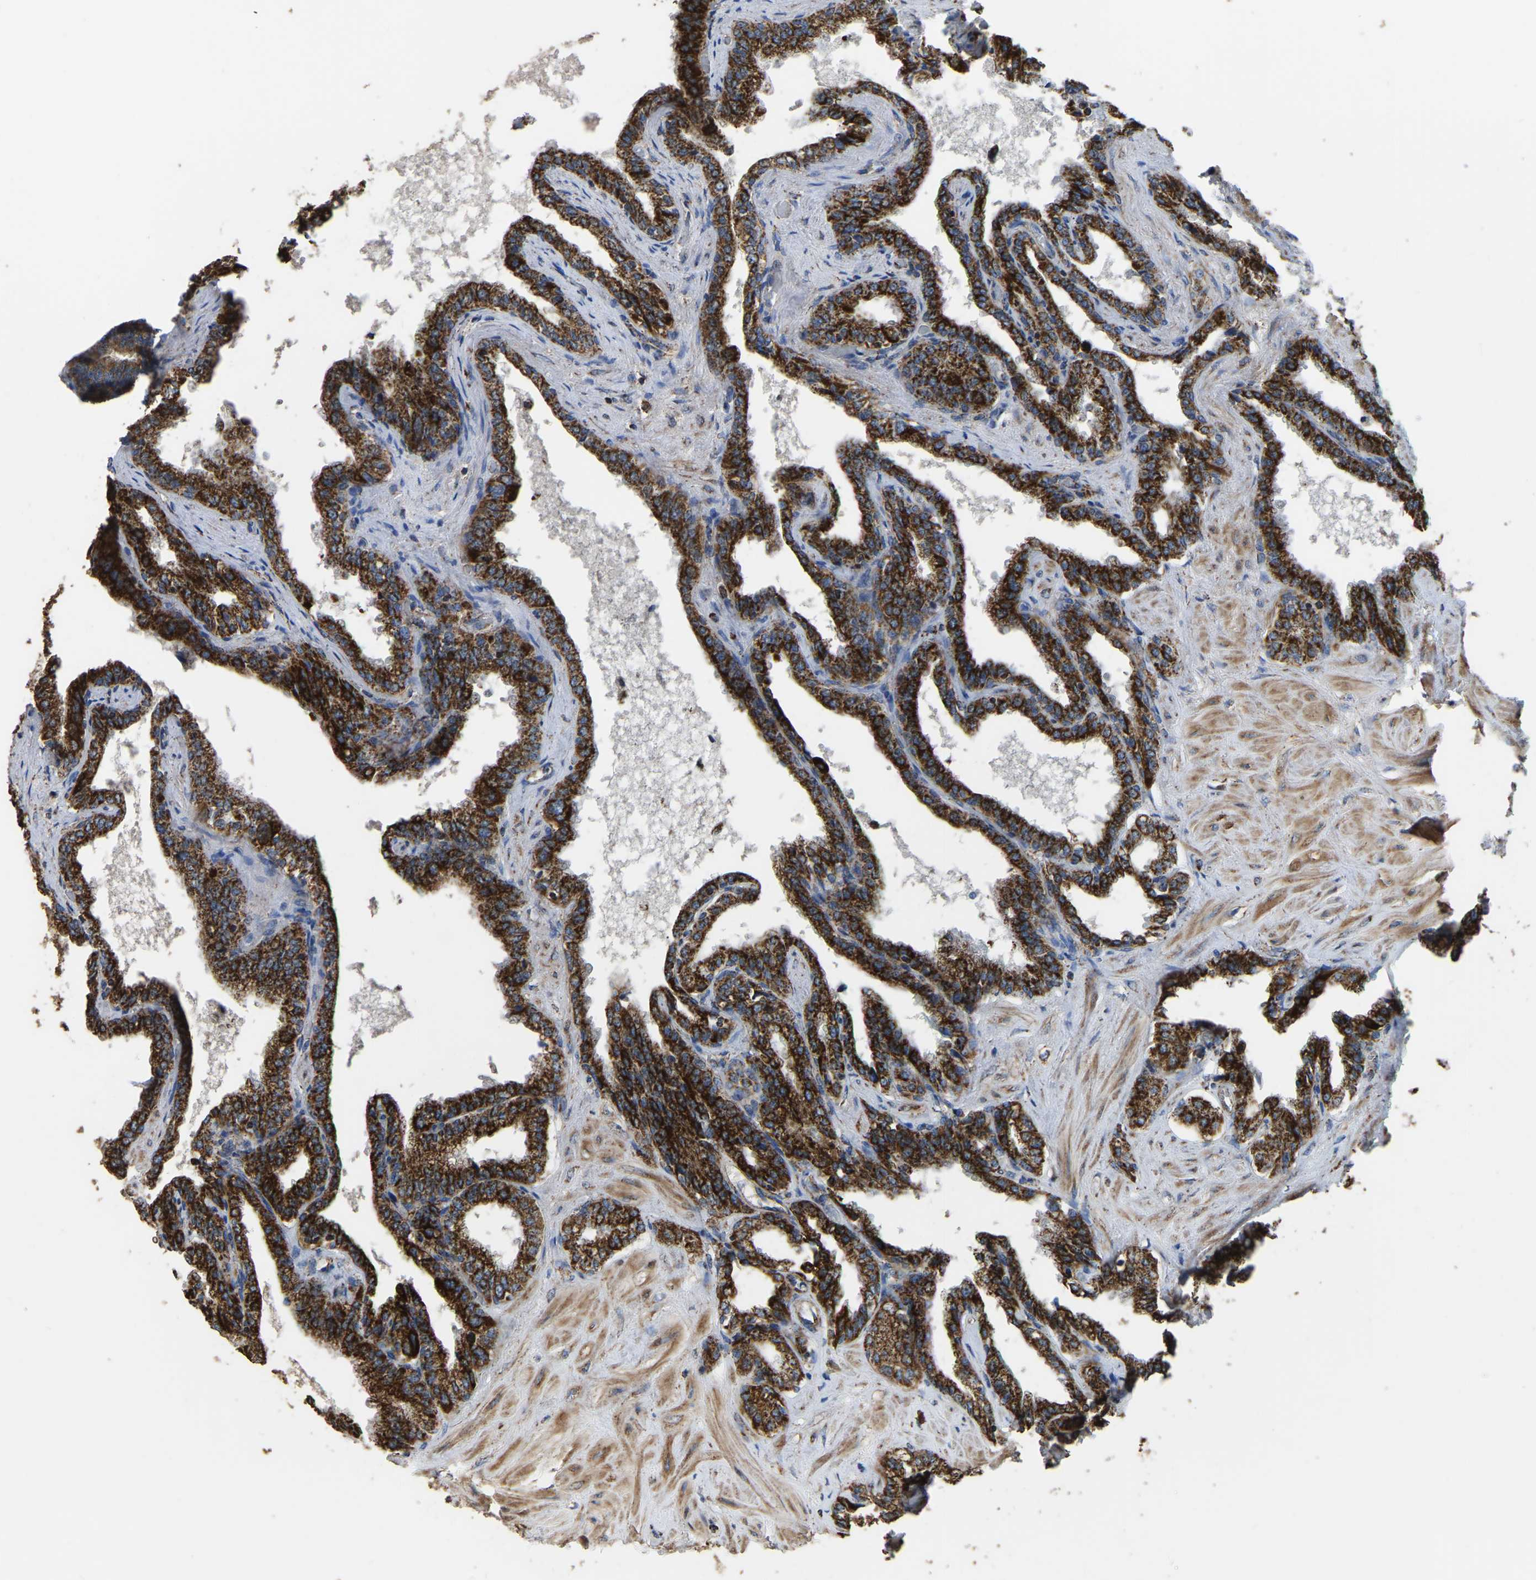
{"staining": {"intensity": "strong", "quantity": ">75%", "location": "cytoplasmic/membranous"}, "tissue": "seminal vesicle", "cell_type": "Glandular cells", "image_type": "normal", "snomed": [{"axis": "morphology", "description": "Normal tissue, NOS"}, {"axis": "topography", "description": "Seminal veicle"}], "caption": "A high-resolution micrograph shows IHC staining of unremarkable seminal vesicle, which displays strong cytoplasmic/membranous expression in approximately >75% of glandular cells.", "gene": "ETFA", "patient": {"sex": "male", "age": 46}}